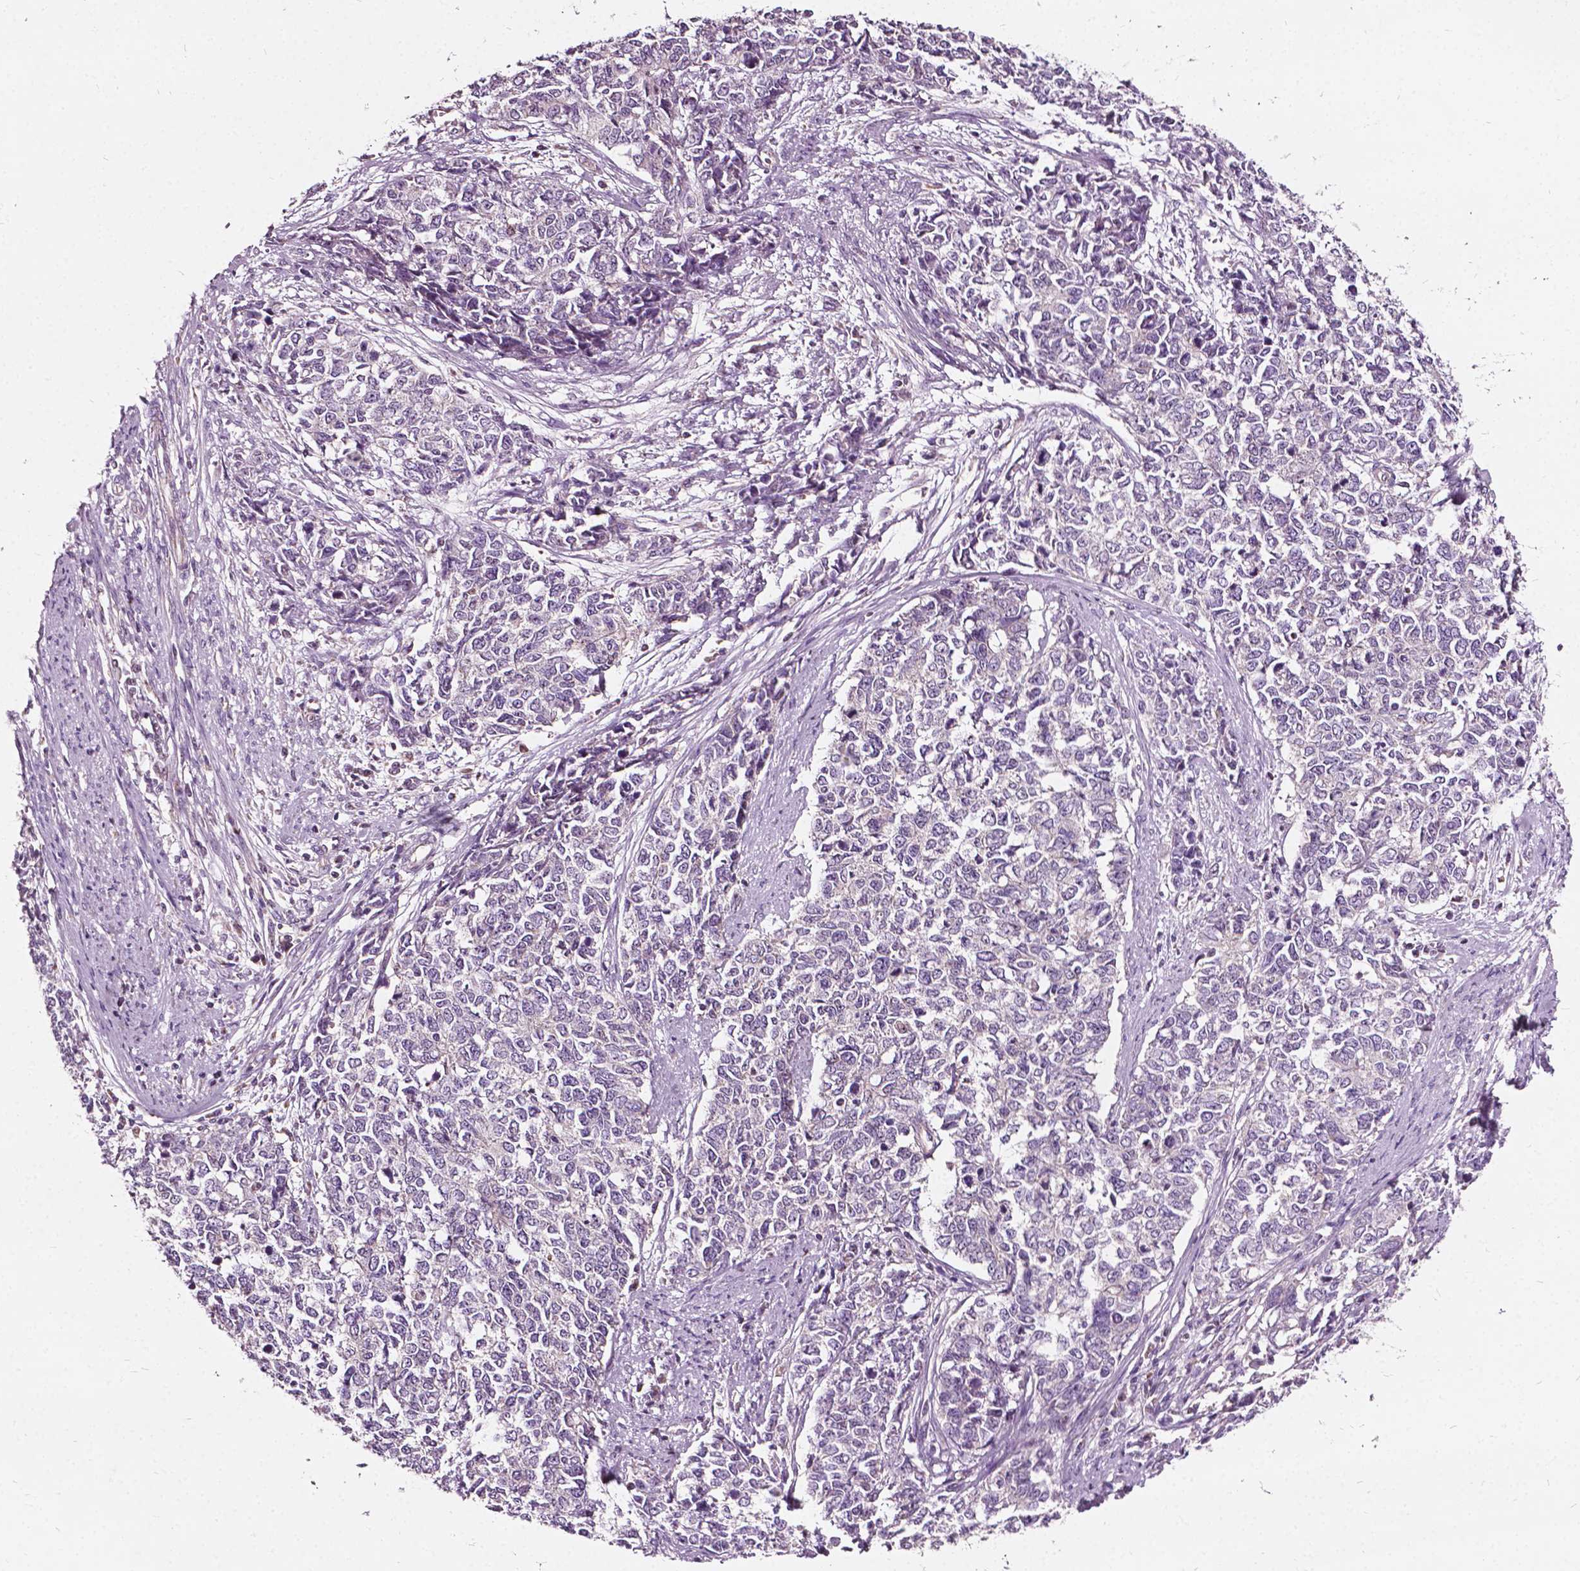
{"staining": {"intensity": "negative", "quantity": "none", "location": "none"}, "tissue": "cervical cancer", "cell_type": "Tumor cells", "image_type": "cancer", "snomed": [{"axis": "morphology", "description": "Adenocarcinoma, NOS"}, {"axis": "topography", "description": "Cervix"}], "caption": "This is an IHC image of cervical adenocarcinoma. There is no staining in tumor cells.", "gene": "ODF3L2", "patient": {"sex": "female", "age": 63}}